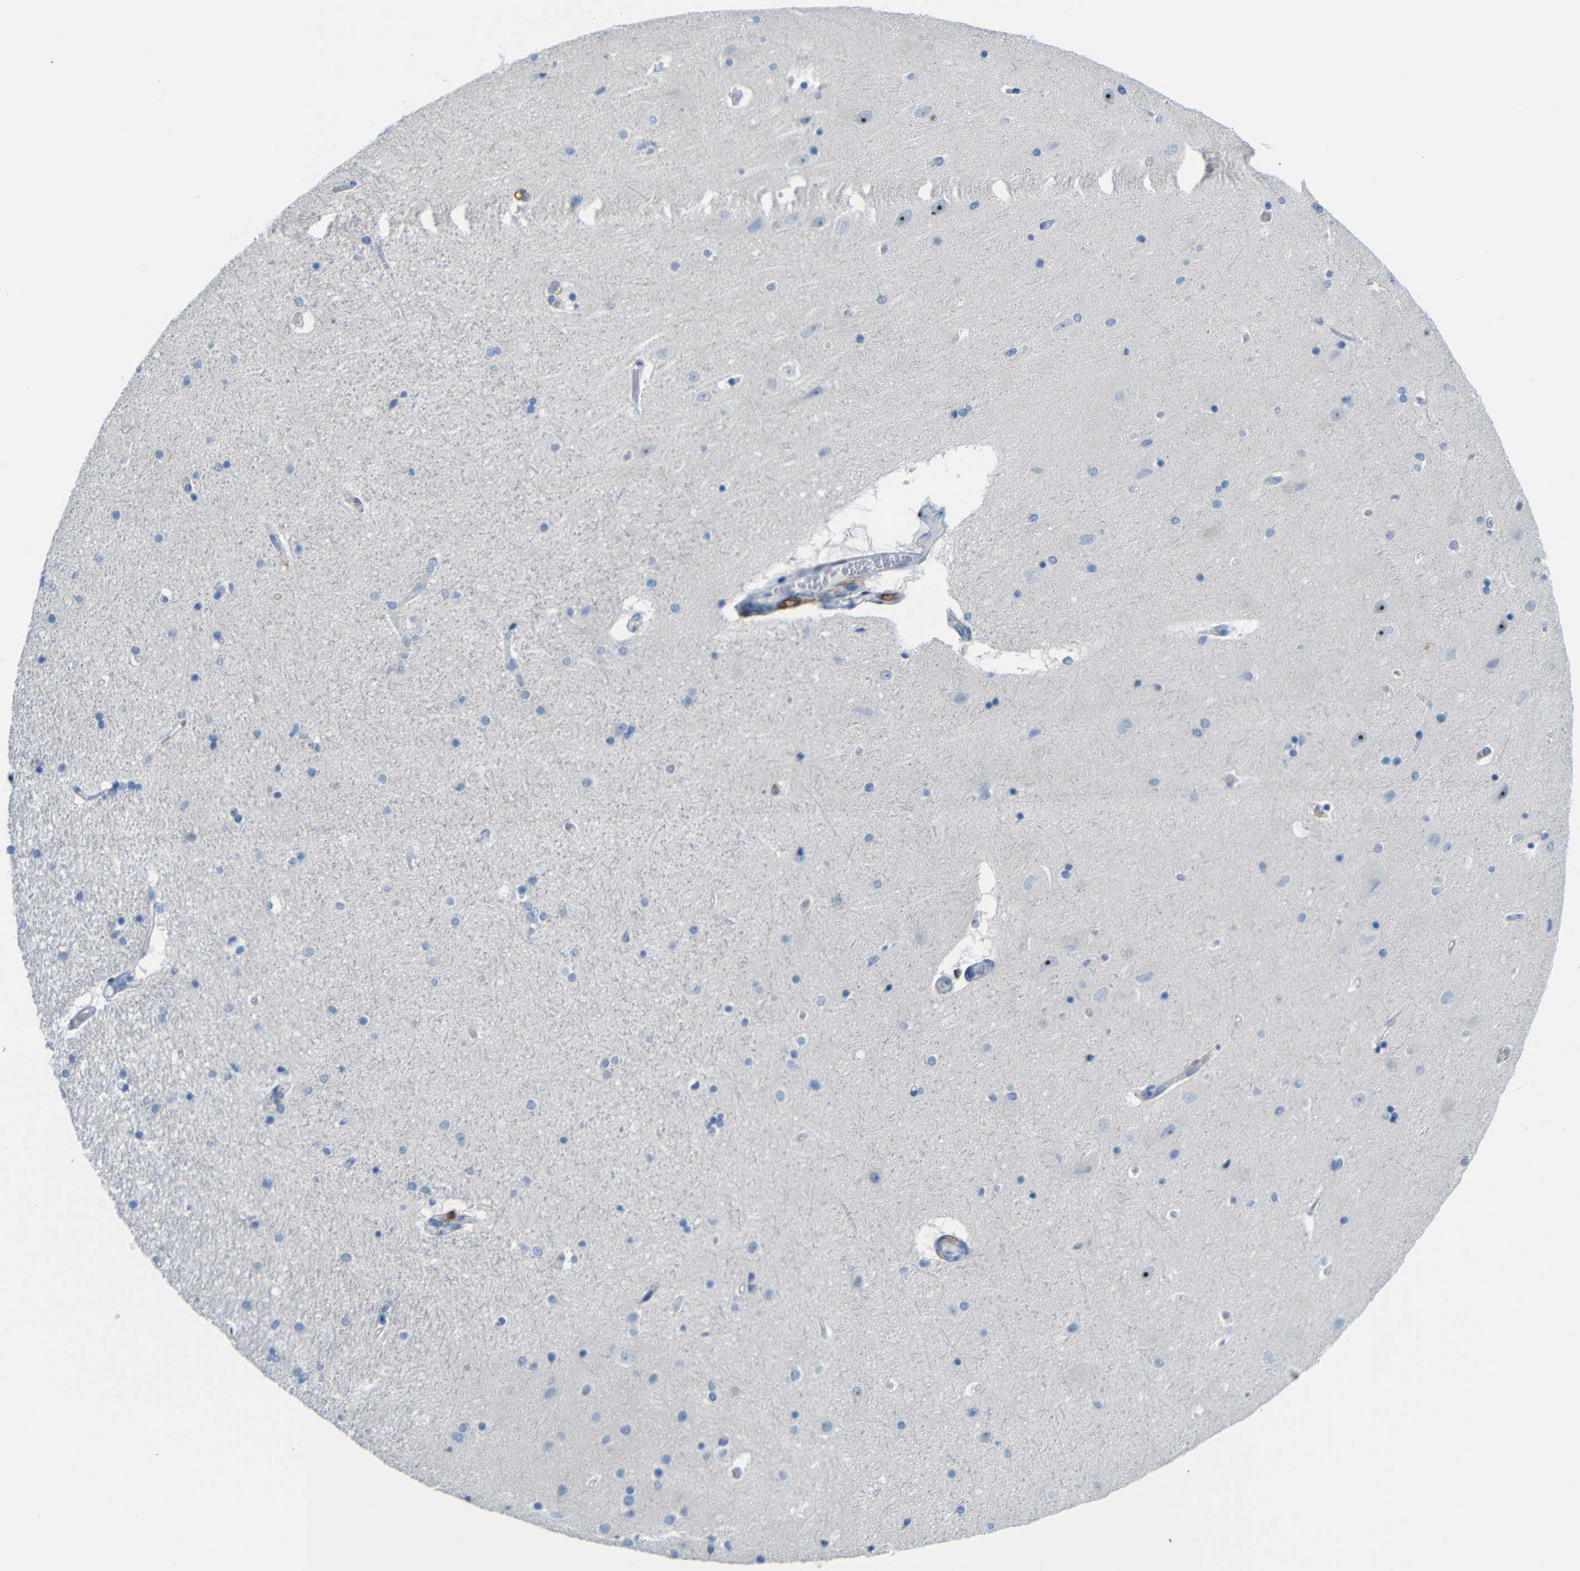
{"staining": {"intensity": "negative", "quantity": "none", "location": "none"}, "tissue": "hippocampus", "cell_type": "Glial cells", "image_type": "normal", "snomed": [{"axis": "morphology", "description": "Normal tissue, NOS"}, {"axis": "topography", "description": "Hippocampus"}], "caption": "High power microscopy photomicrograph of an immunohistochemistry (IHC) image of benign hippocampus, revealing no significant staining in glial cells.", "gene": "C1orf210", "patient": {"sex": "female", "age": 54}}